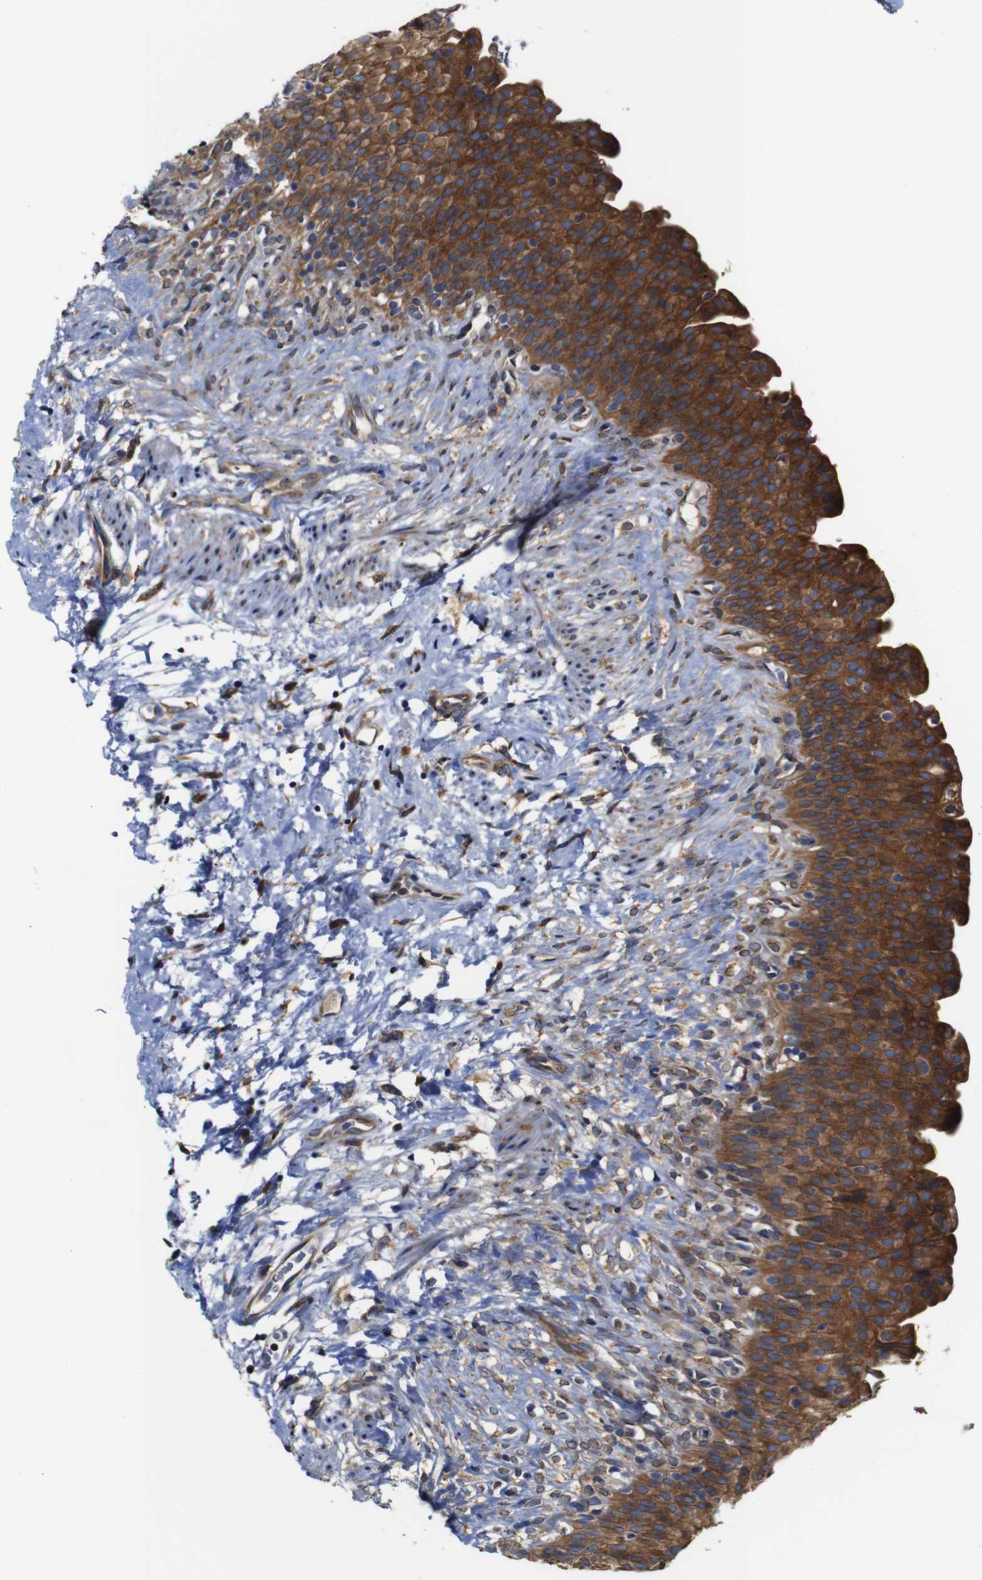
{"staining": {"intensity": "strong", "quantity": ">75%", "location": "cytoplasmic/membranous"}, "tissue": "urinary bladder", "cell_type": "Urothelial cells", "image_type": "normal", "snomed": [{"axis": "morphology", "description": "Normal tissue, NOS"}, {"axis": "topography", "description": "Urinary bladder"}], "caption": "This micrograph exhibits IHC staining of normal human urinary bladder, with high strong cytoplasmic/membranous staining in approximately >75% of urothelial cells.", "gene": "CLCC1", "patient": {"sex": "female", "age": 79}}